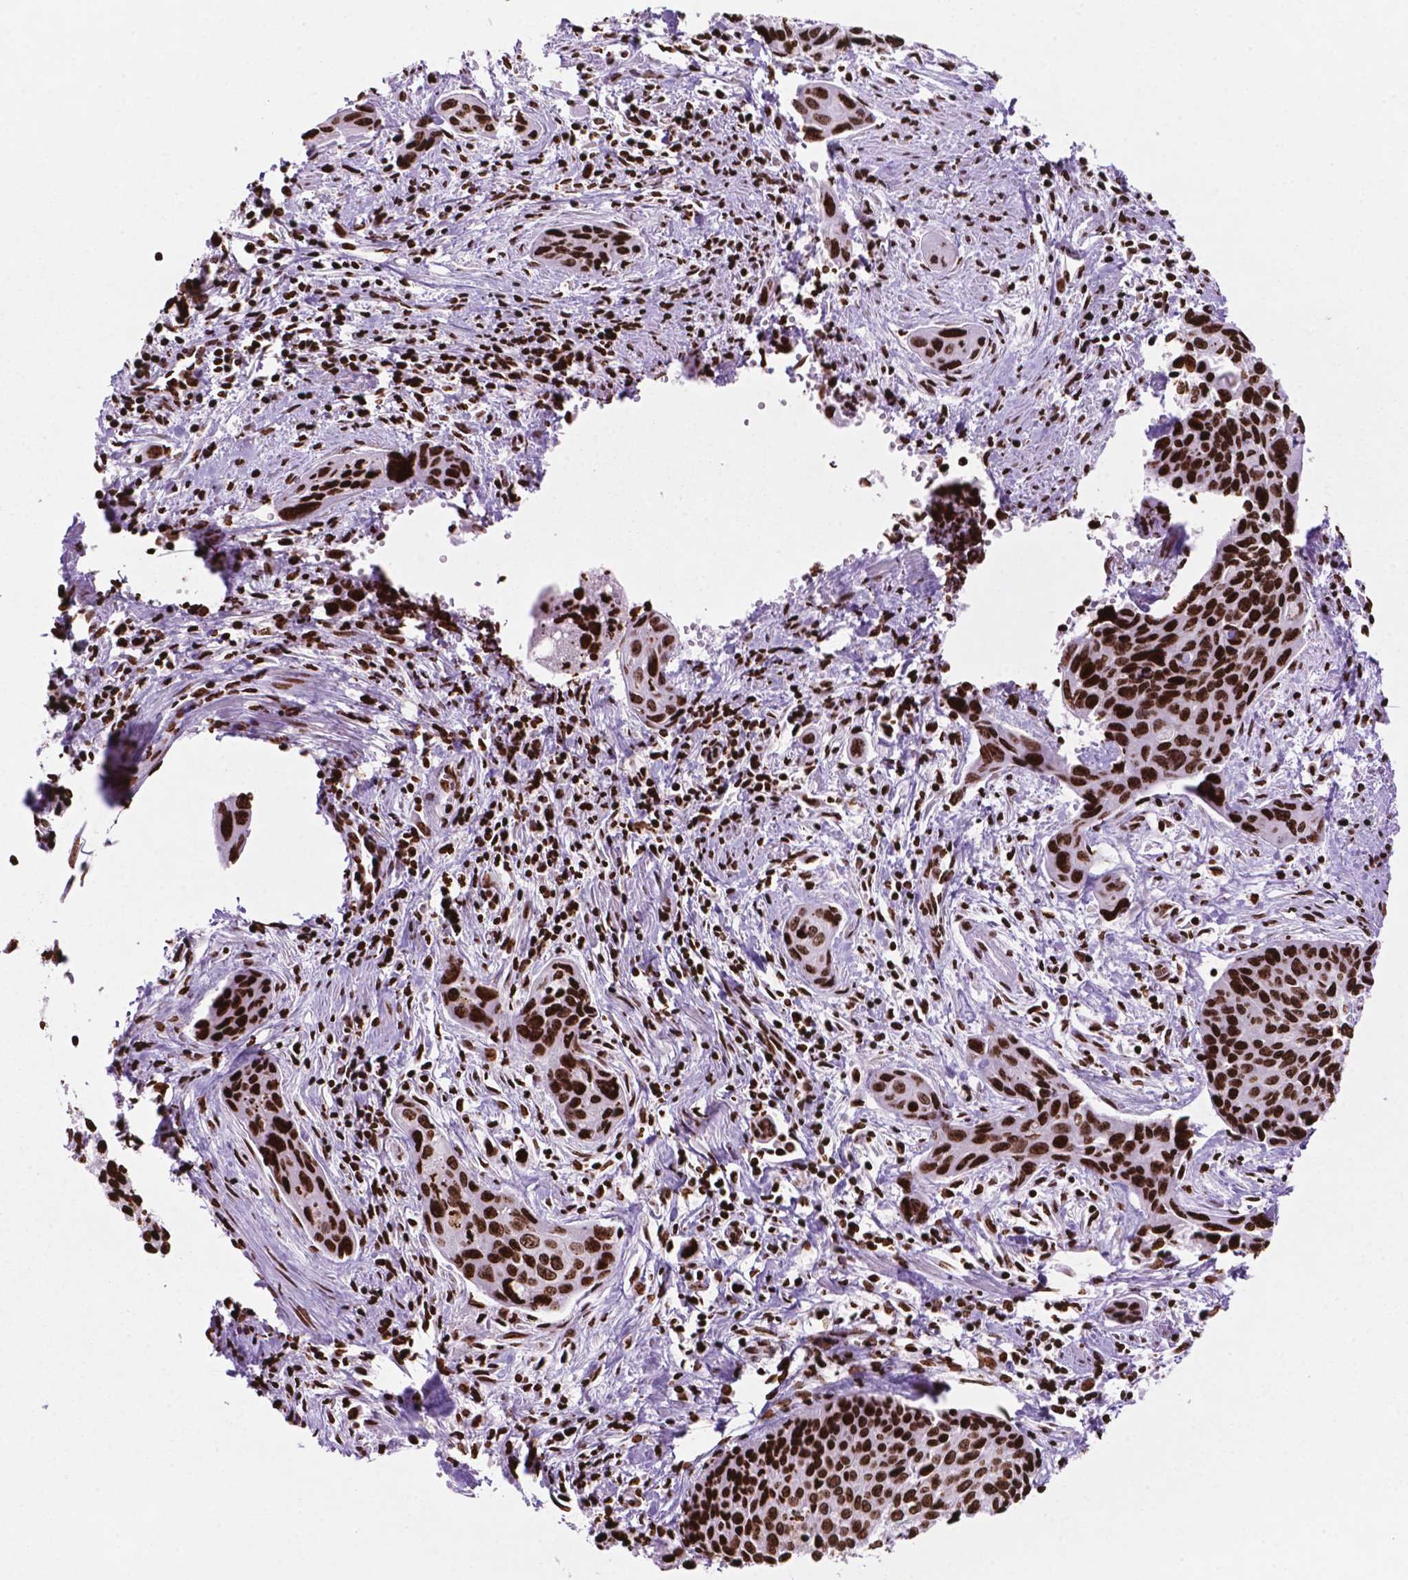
{"staining": {"intensity": "strong", "quantity": ">75%", "location": "nuclear"}, "tissue": "cervical cancer", "cell_type": "Tumor cells", "image_type": "cancer", "snomed": [{"axis": "morphology", "description": "Squamous cell carcinoma, NOS"}, {"axis": "topography", "description": "Cervix"}], "caption": "A histopathology image of cervical cancer stained for a protein displays strong nuclear brown staining in tumor cells.", "gene": "TMEM250", "patient": {"sex": "female", "age": 31}}